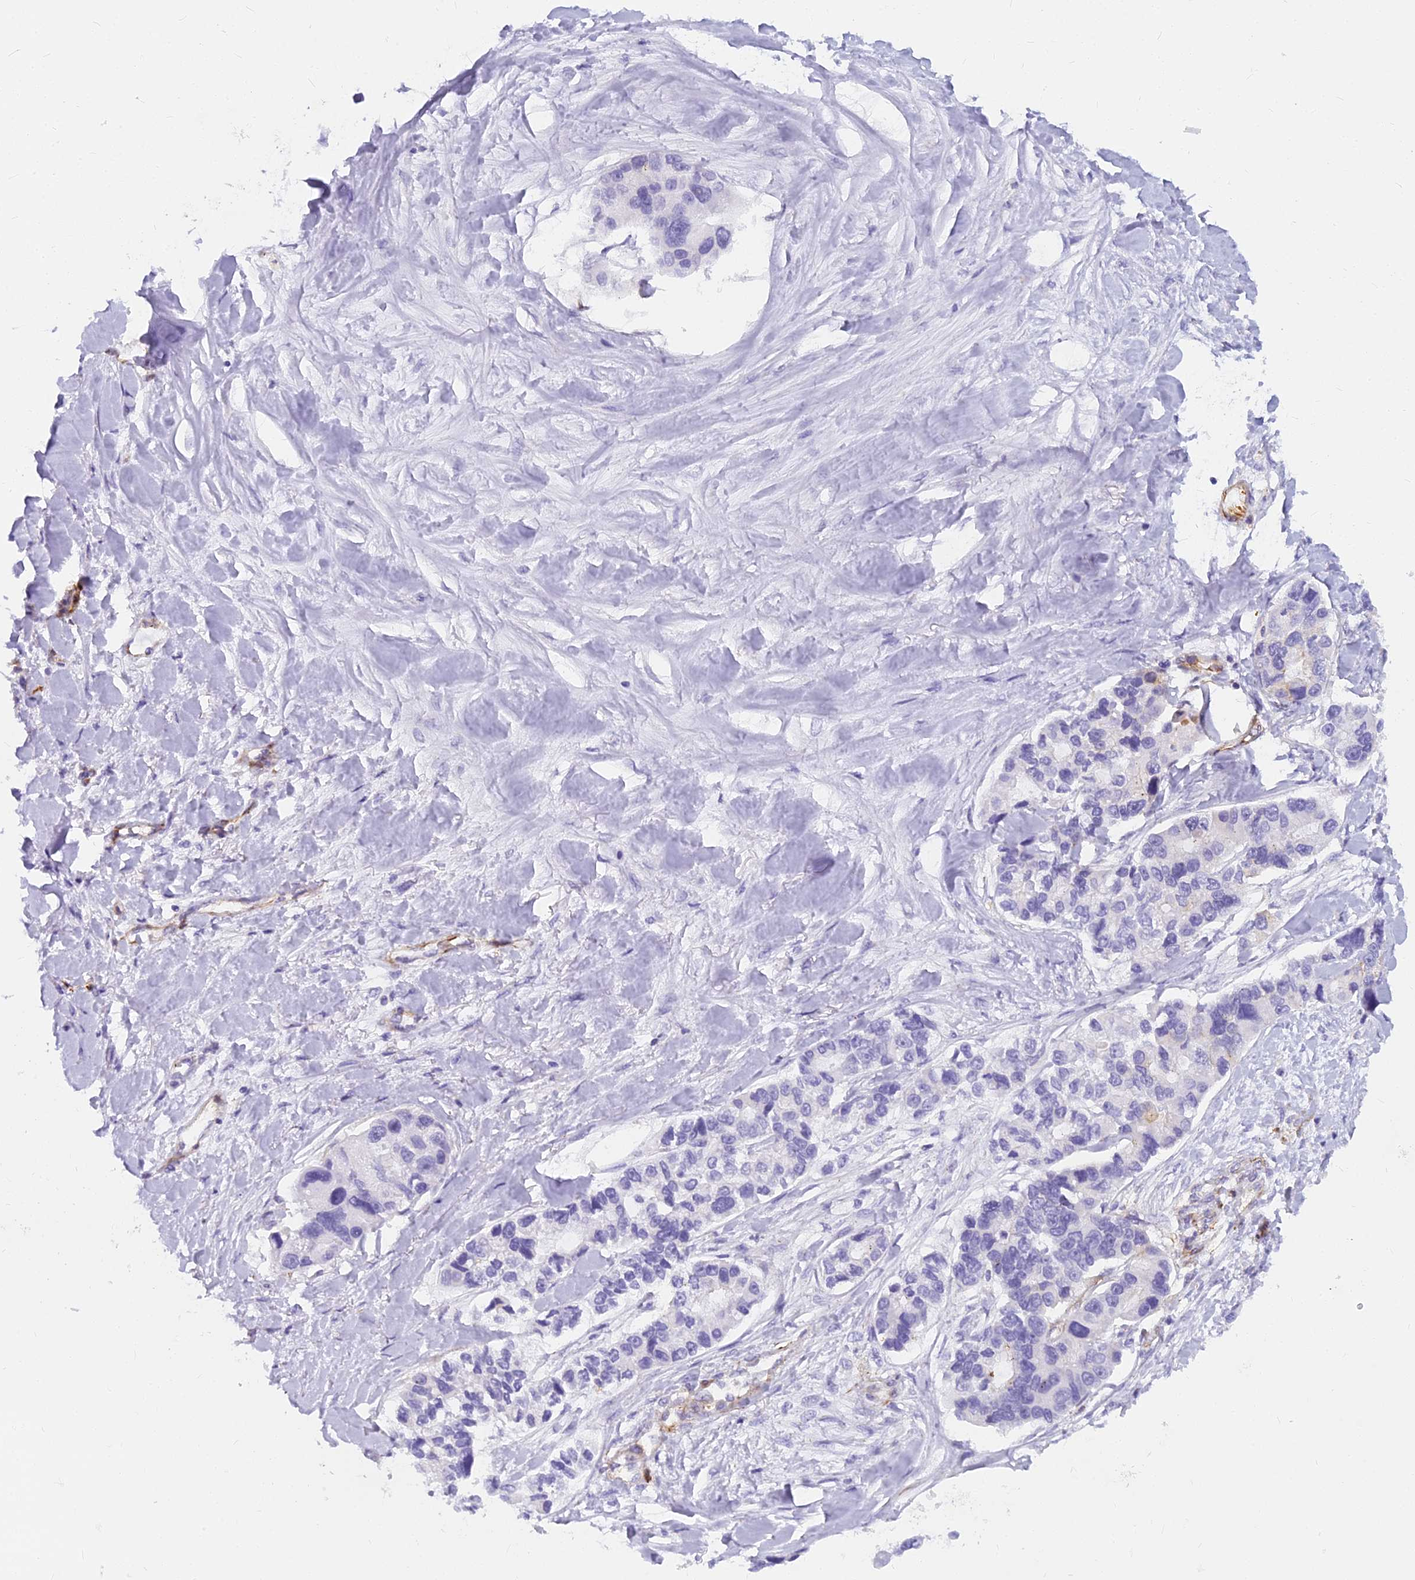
{"staining": {"intensity": "negative", "quantity": "none", "location": "none"}, "tissue": "lung cancer", "cell_type": "Tumor cells", "image_type": "cancer", "snomed": [{"axis": "morphology", "description": "Adenocarcinoma, NOS"}, {"axis": "topography", "description": "Lung"}], "caption": "Lung cancer stained for a protein using immunohistochemistry exhibits no staining tumor cells.", "gene": "EVI2A", "patient": {"sex": "female", "age": 54}}